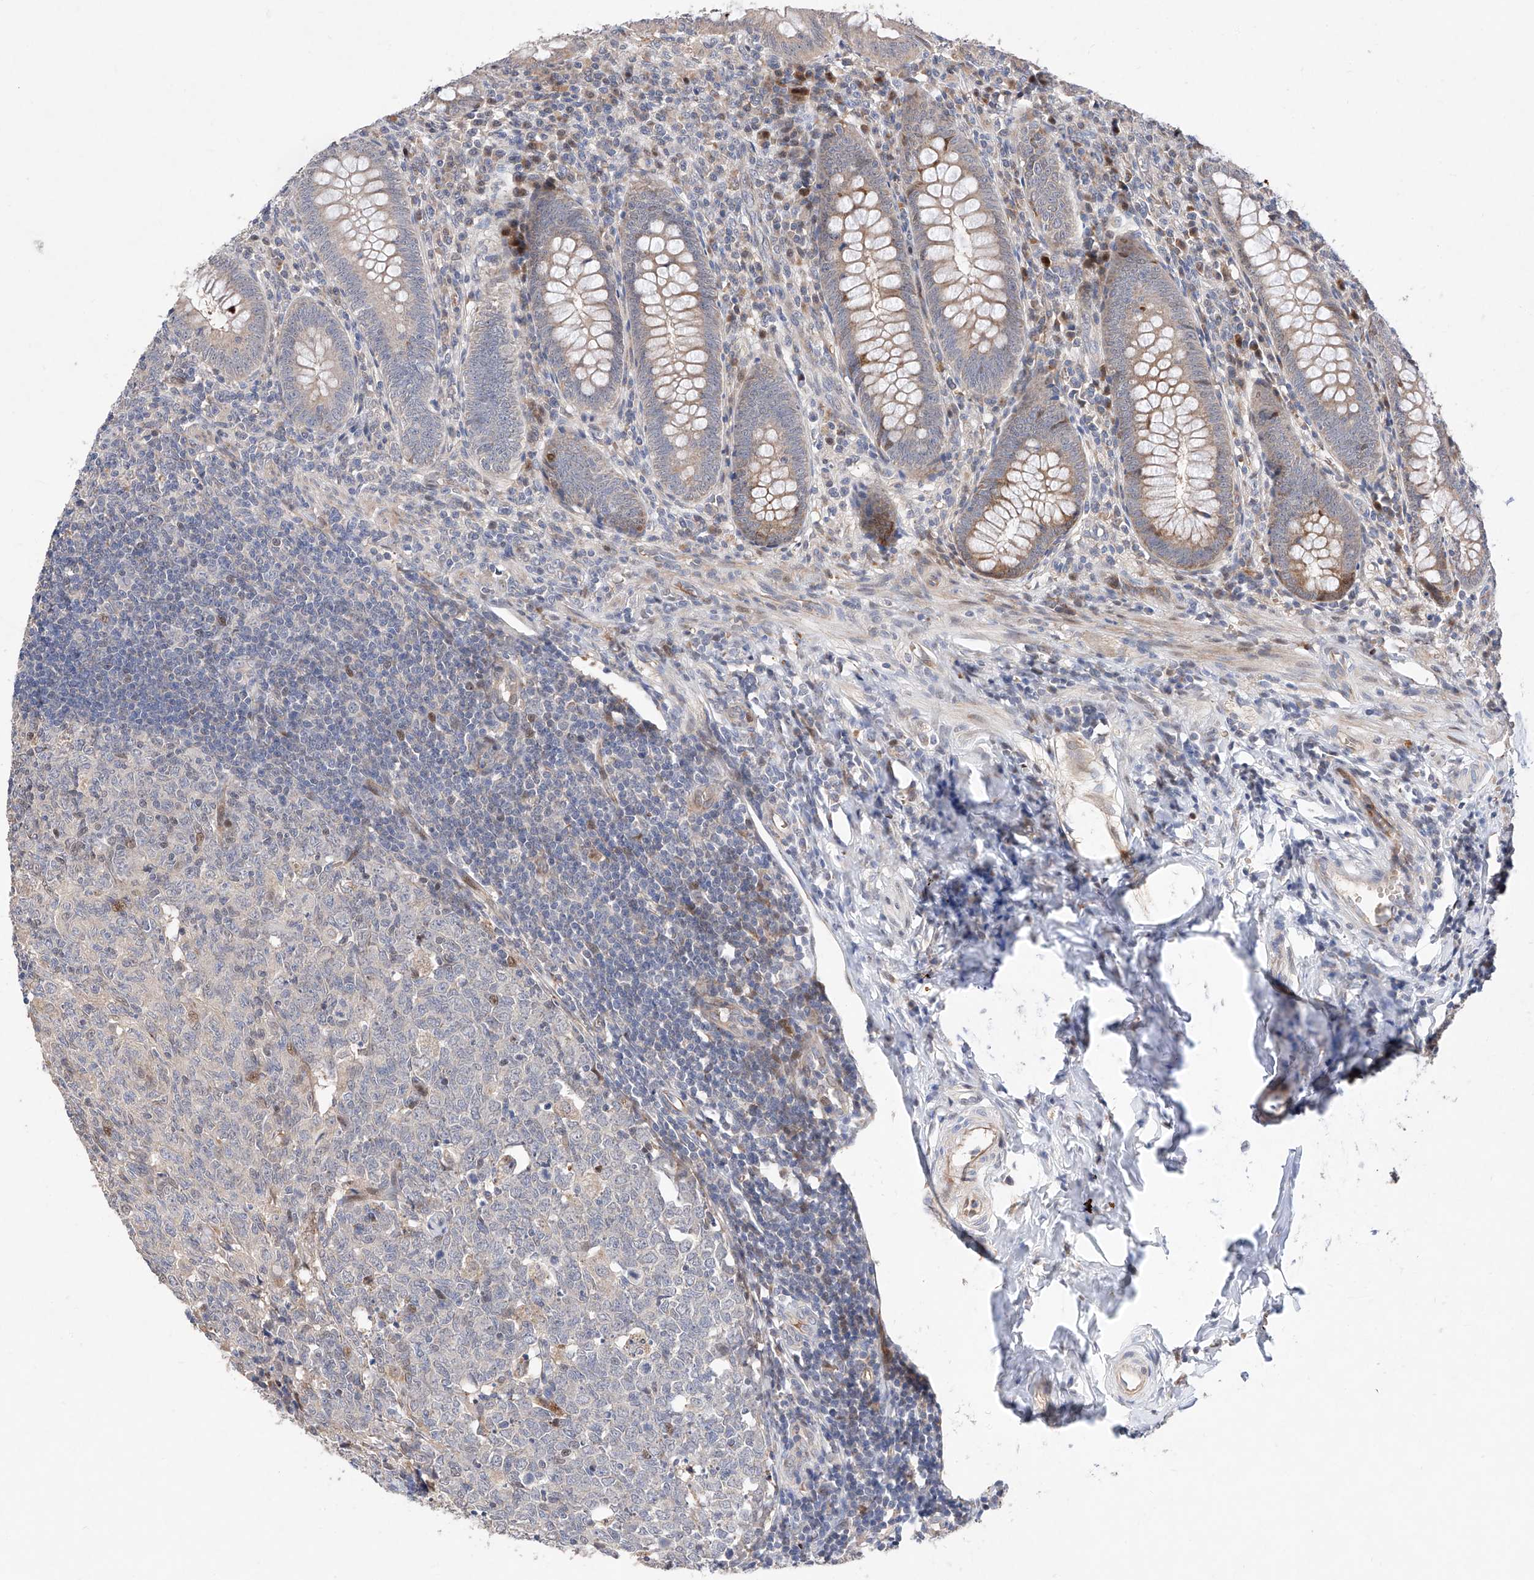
{"staining": {"intensity": "moderate", "quantity": "25%-75%", "location": "cytoplasmic/membranous"}, "tissue": "appendix", "cell_type": "Glandular cells", "image_type": "normal", "snomed": [{"axis": "morphology", "description": "Normal tissue, NOS"}, {"axis": "topography", "description": "Appendix"}], "caption": "Appendix stained with a brown dye demonstrates moderate cytoplasmic/membranous positive staining in approximately 25%-75% of glandular cells.", "gene": "FUCA2", "patient": {"sex": "male", "age": 14}}